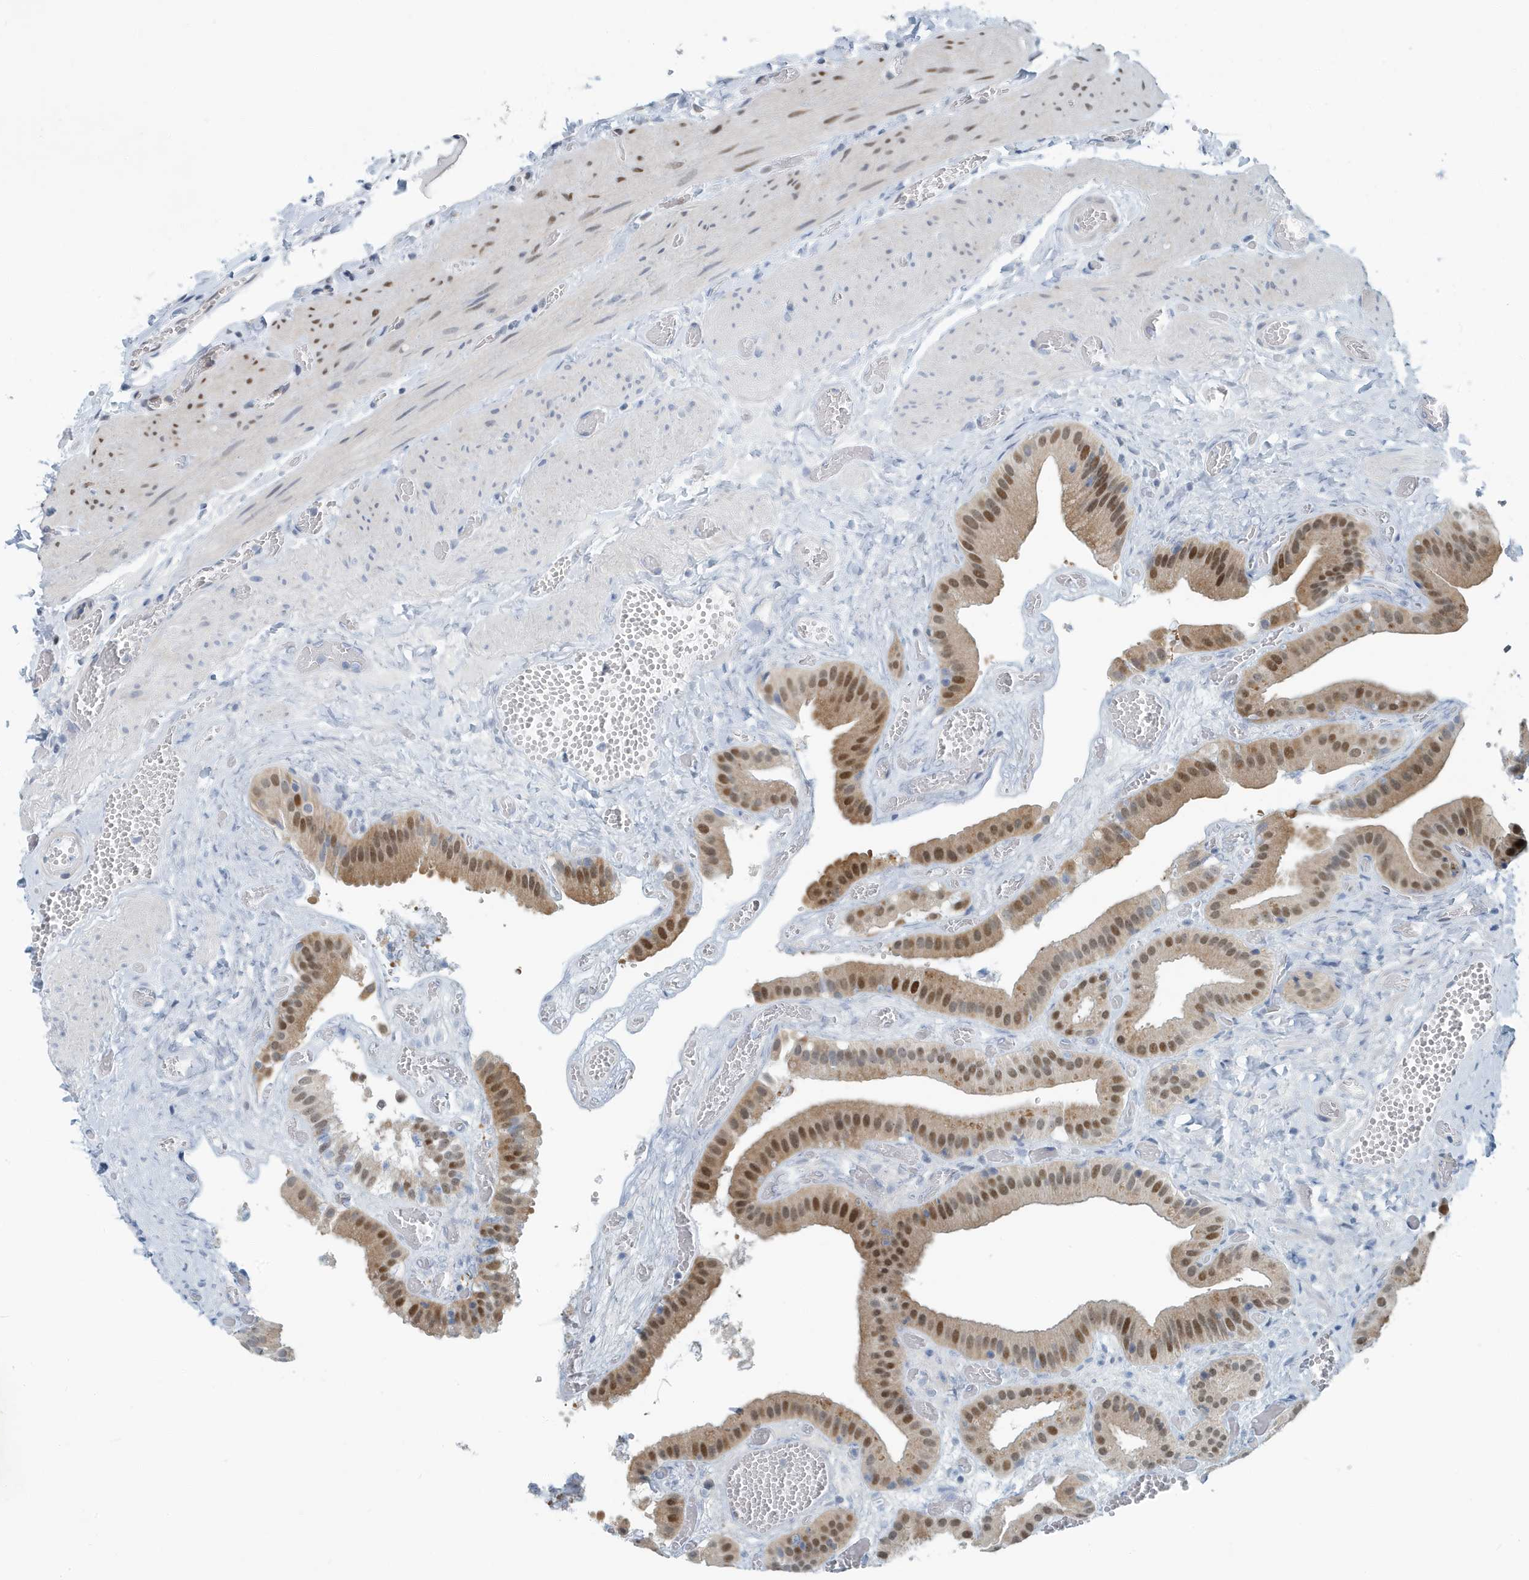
{"staining": {"intensity": "moderate", "quantity": ">75%", "location": "cytoplasmic/membranous,nuclear"}, "tissue": "gallbladder", "cell_type": "Glandular cells", "image_type": "normal", "snomed": [{"axis": "morphology", "description": "Normal tissue, NOS"}, {"axis": "topography", "description": "Gallbladder"}], "caption": "A high-resolution micrograph shows immunohistochemistry staining of normal gallbladder, which exhibits moderate cytoplasmic/membranous,nuclear expression in about >75% of glandular cells.", "gene": "KIF15", "patient": {"sex": "female", "age": 64}}